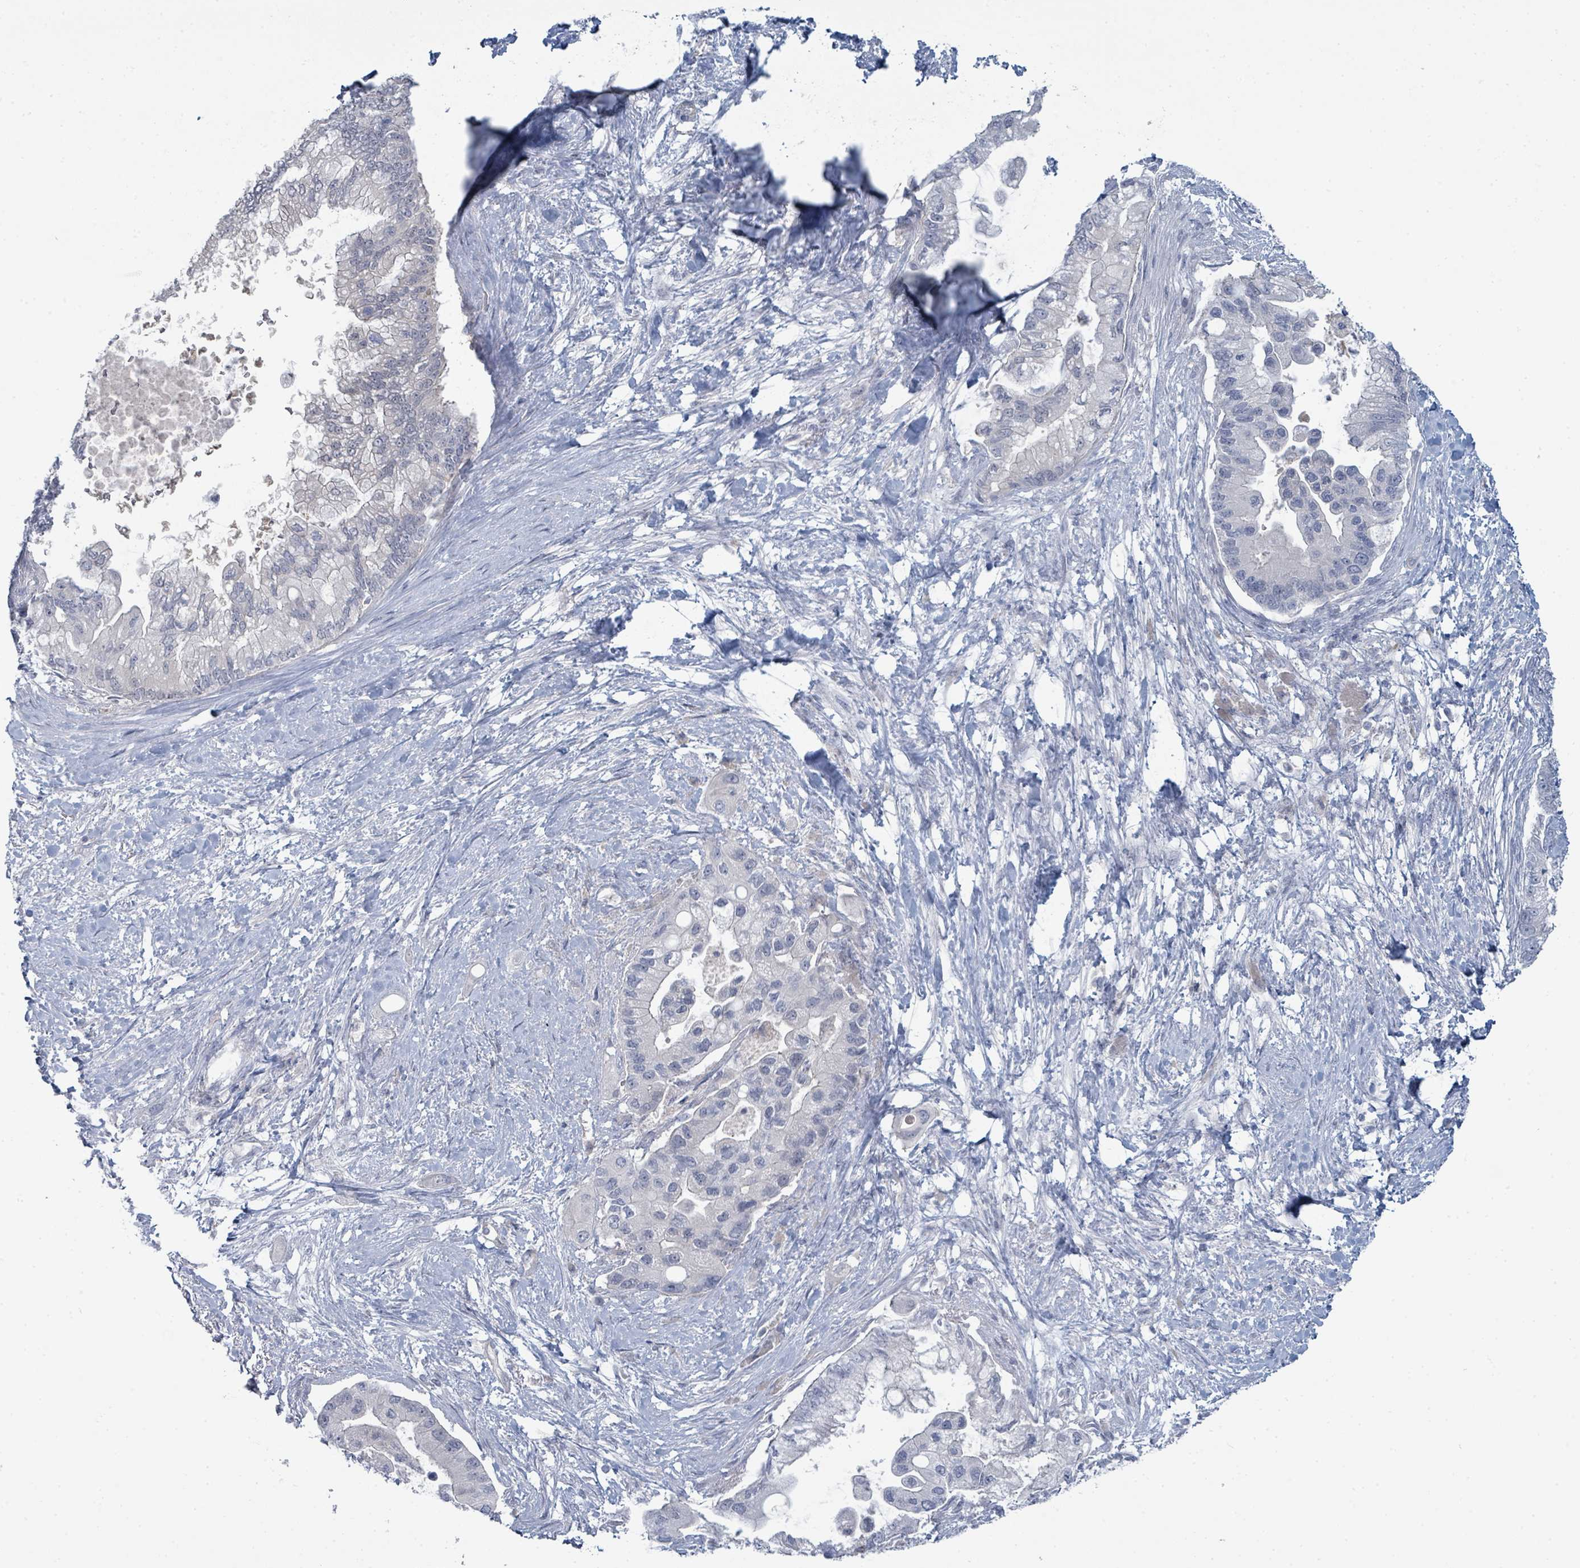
{"staining": {"intensity": "negative", "quantity": "none", "location": "none"}, "tissue": "pancreatic cancer", "cell_type": "Tumor cells", "image_type": "cancer", "snomed": [{"axis": "morphology", "description": "Adenocarcinoma, NOS"}, {"axis": "topography", "description": "Pancreas"}], "caption": "High magnification brightfield microscopy of pancreatic cancer stained with DAB (3,3'-diaminobenzidine) (brown) and counterstained with hematoxylin (blue): tumor cells show no significant positivity.", "gene": "SLC25A45", "patient": {"sex": "male", "age": 57}}